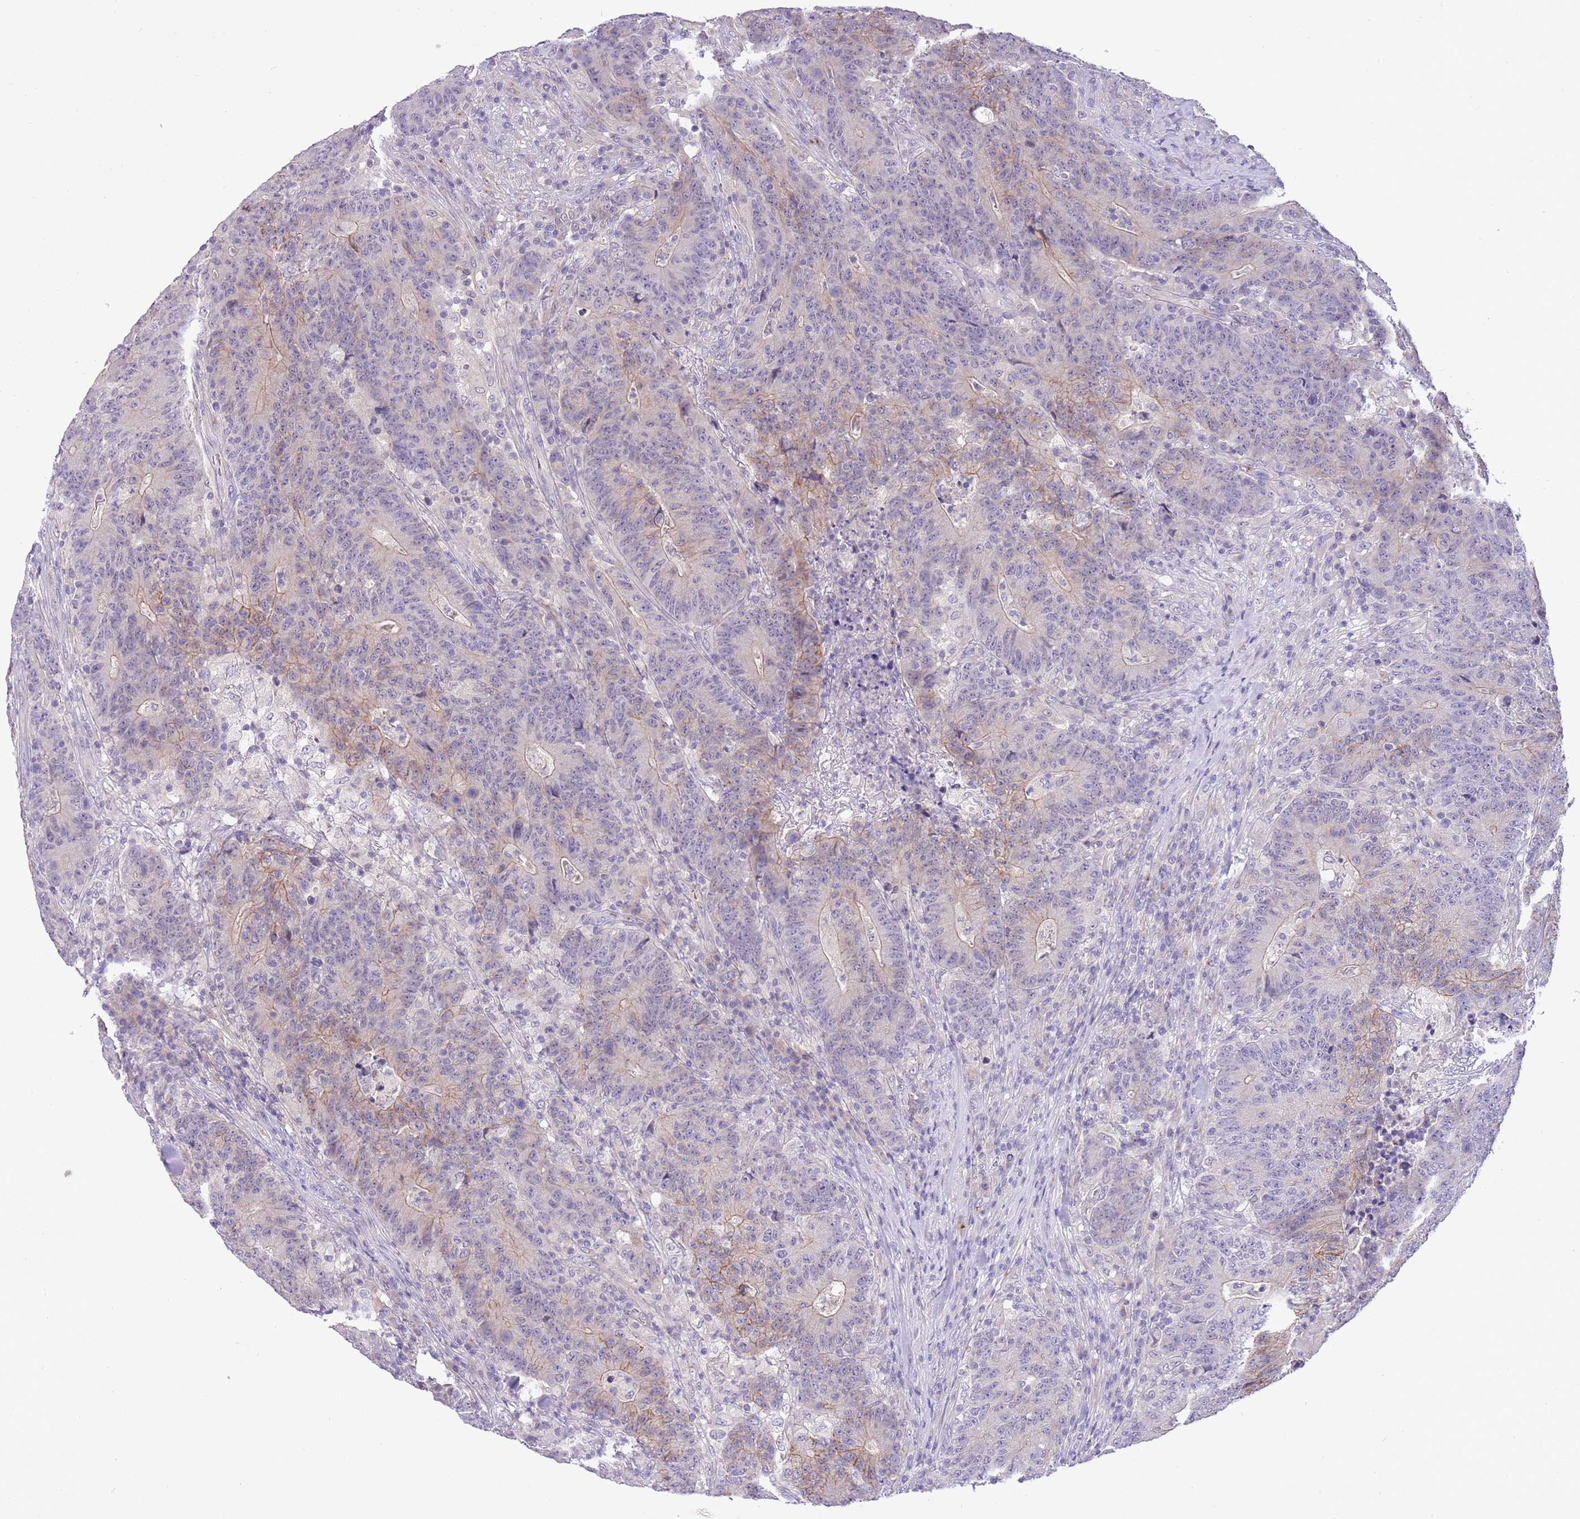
{"staining": {"intensity": "weak", "quantity": "<25%", "location": "cytoplasmic/membranous"}, "tissue": "colorectal cancer", "cell_type": "Tumor cells", "image_type": "cancer", "snomed": [{"axis": "morphology", "description": "Adenocarcinoma, NOS"}, {"axis": "topography", "description": "Colon"}], "caption": "High power microscopy histopathology image of an immunohistochemistry image of colorectal cancer, revealing no significant staining in tumor cells.", "gene": "CFAP73", "patient": {"sex": "female", "age": 75}}